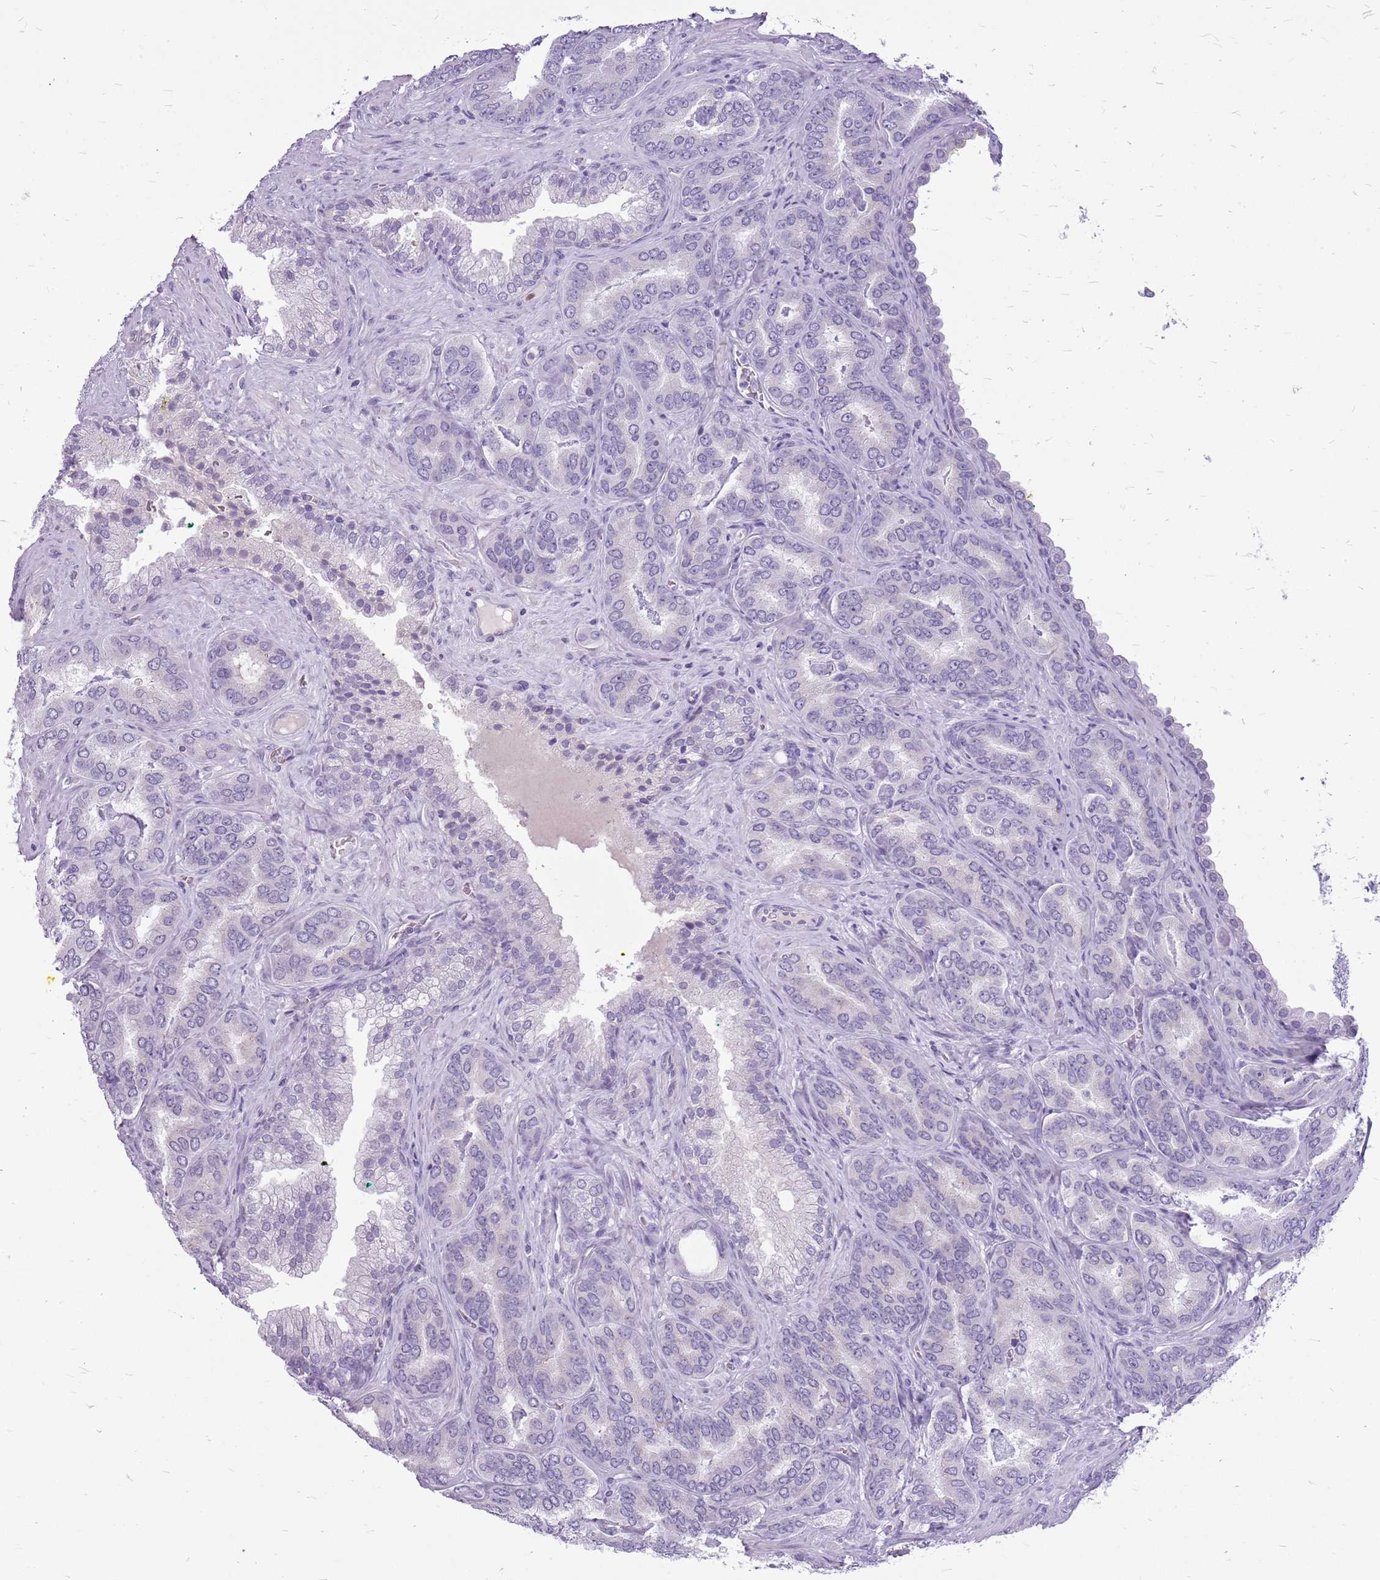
{"staining": {"intensity": "negative", "quantity": "none", "location": "none"}, "tissue": "prostate cancer", "cell_type": "Tumor cells", "image_type": "cancer", "snomed": [{"axis": "morphology", "description": "Adenocarcinoma, High grade"}, {"axis": "topography", "description": "Prostate"}], "caption": "This histopathology image is of adenocarcinoma (high-grade) (prostate) stained with IHC to label a protein in brown with the nuclei are counter-stained blue. There is no positivity in tumor cells.", "gene": "ZNF425", "patient": {"sex": "male", "age": 72}}